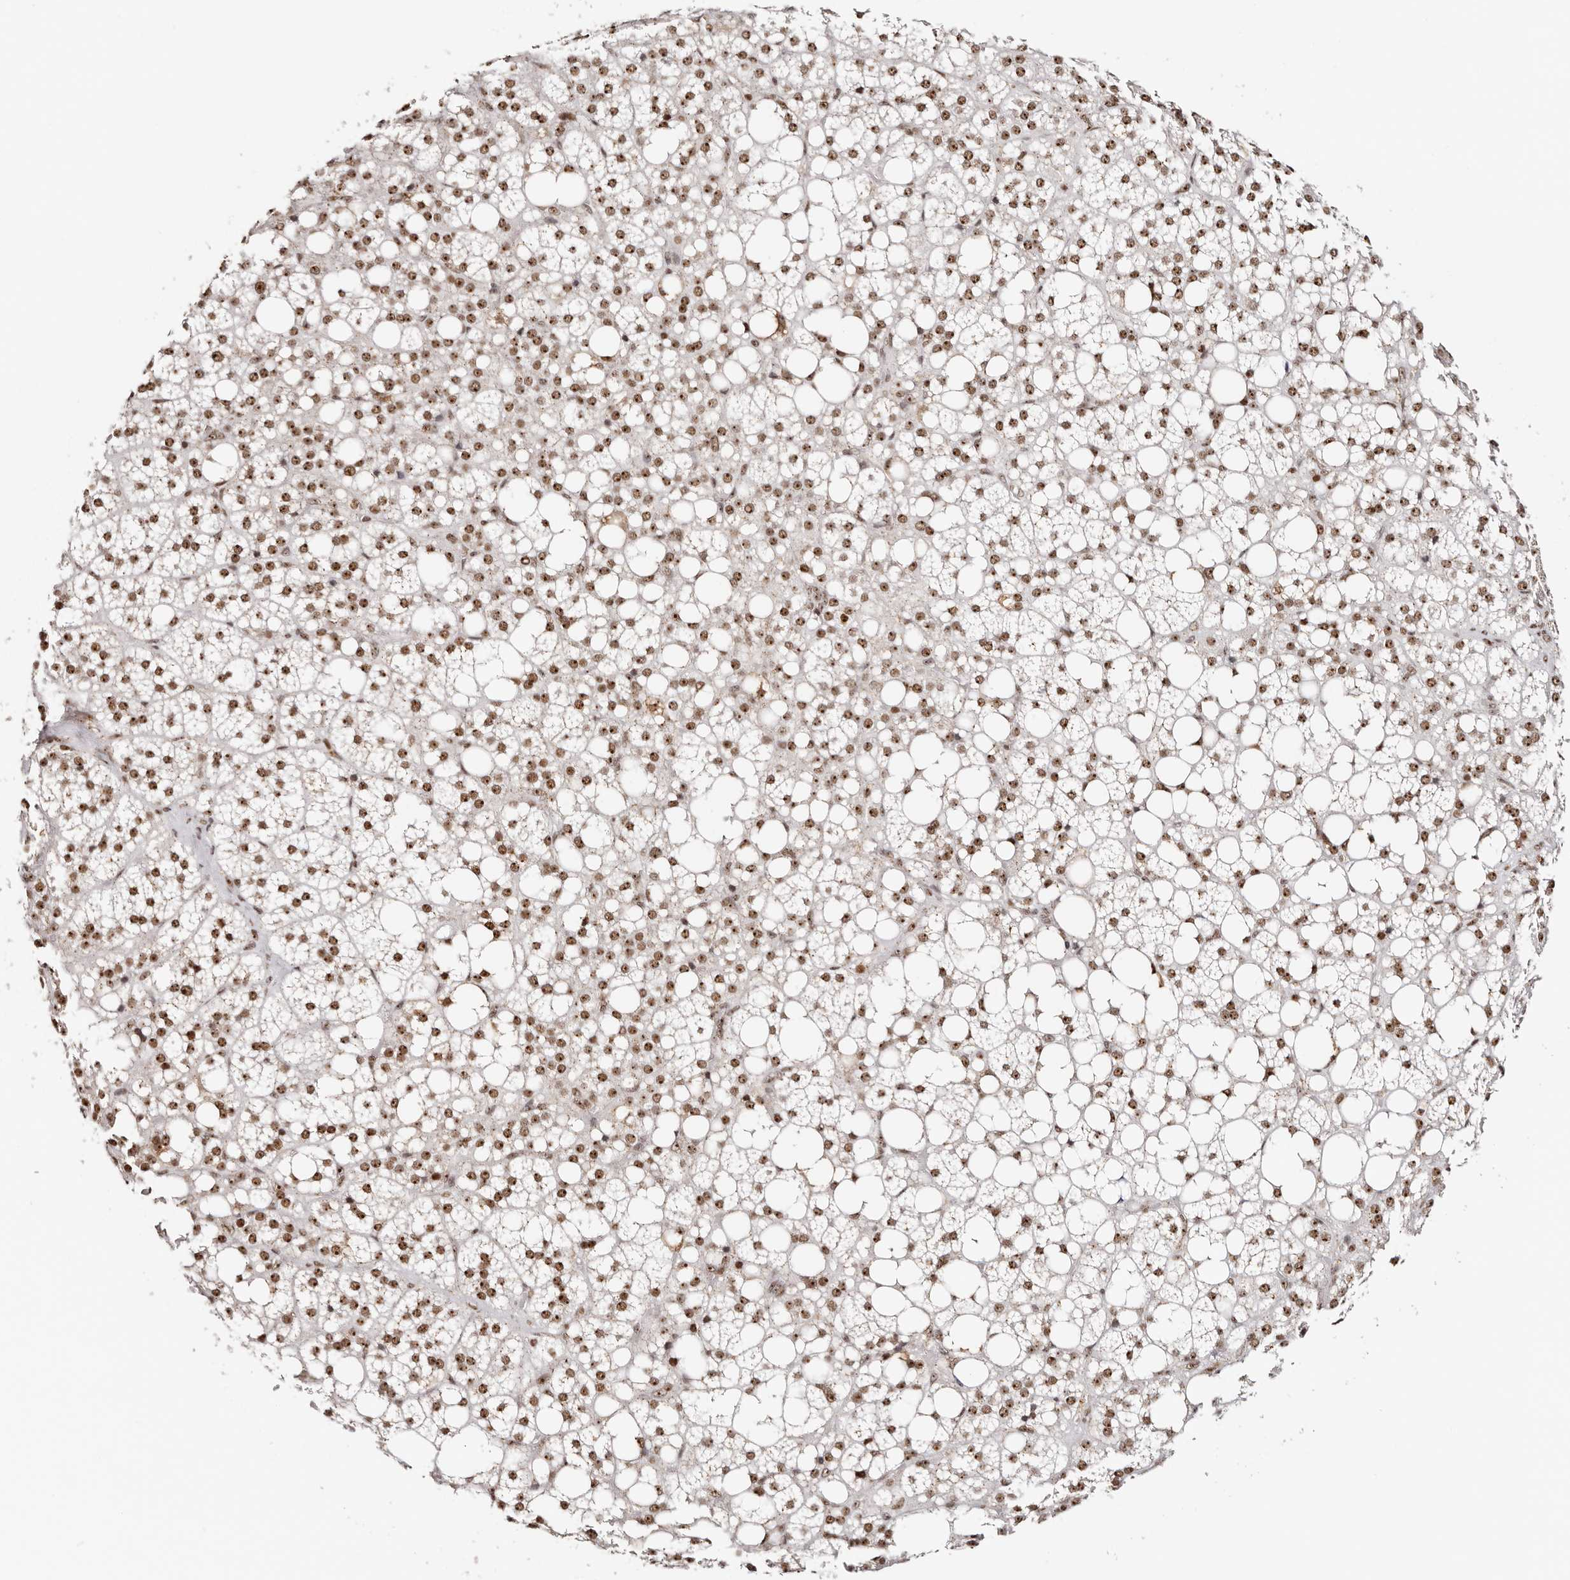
{"staining": {"intensity": "moderate", "quantity": ">75%", "location": "nuclear"}, "tissue": "adrenal gland", "cell_type": "Glandular cells", "image_type": "normal", "snomed": [{"axis": "morphology", "description": "Normal tissue, NOS"}, {"axis": "topography", "description": "Adrenal gland"}], "caption": "Immunohistochemistry of benign adrenal gland shows medium levels of moderate nuclear expression in approximately >75% of glandular cells.", "gene": "IQGAP3", "patient": {"sex": "female", "age": 59}}